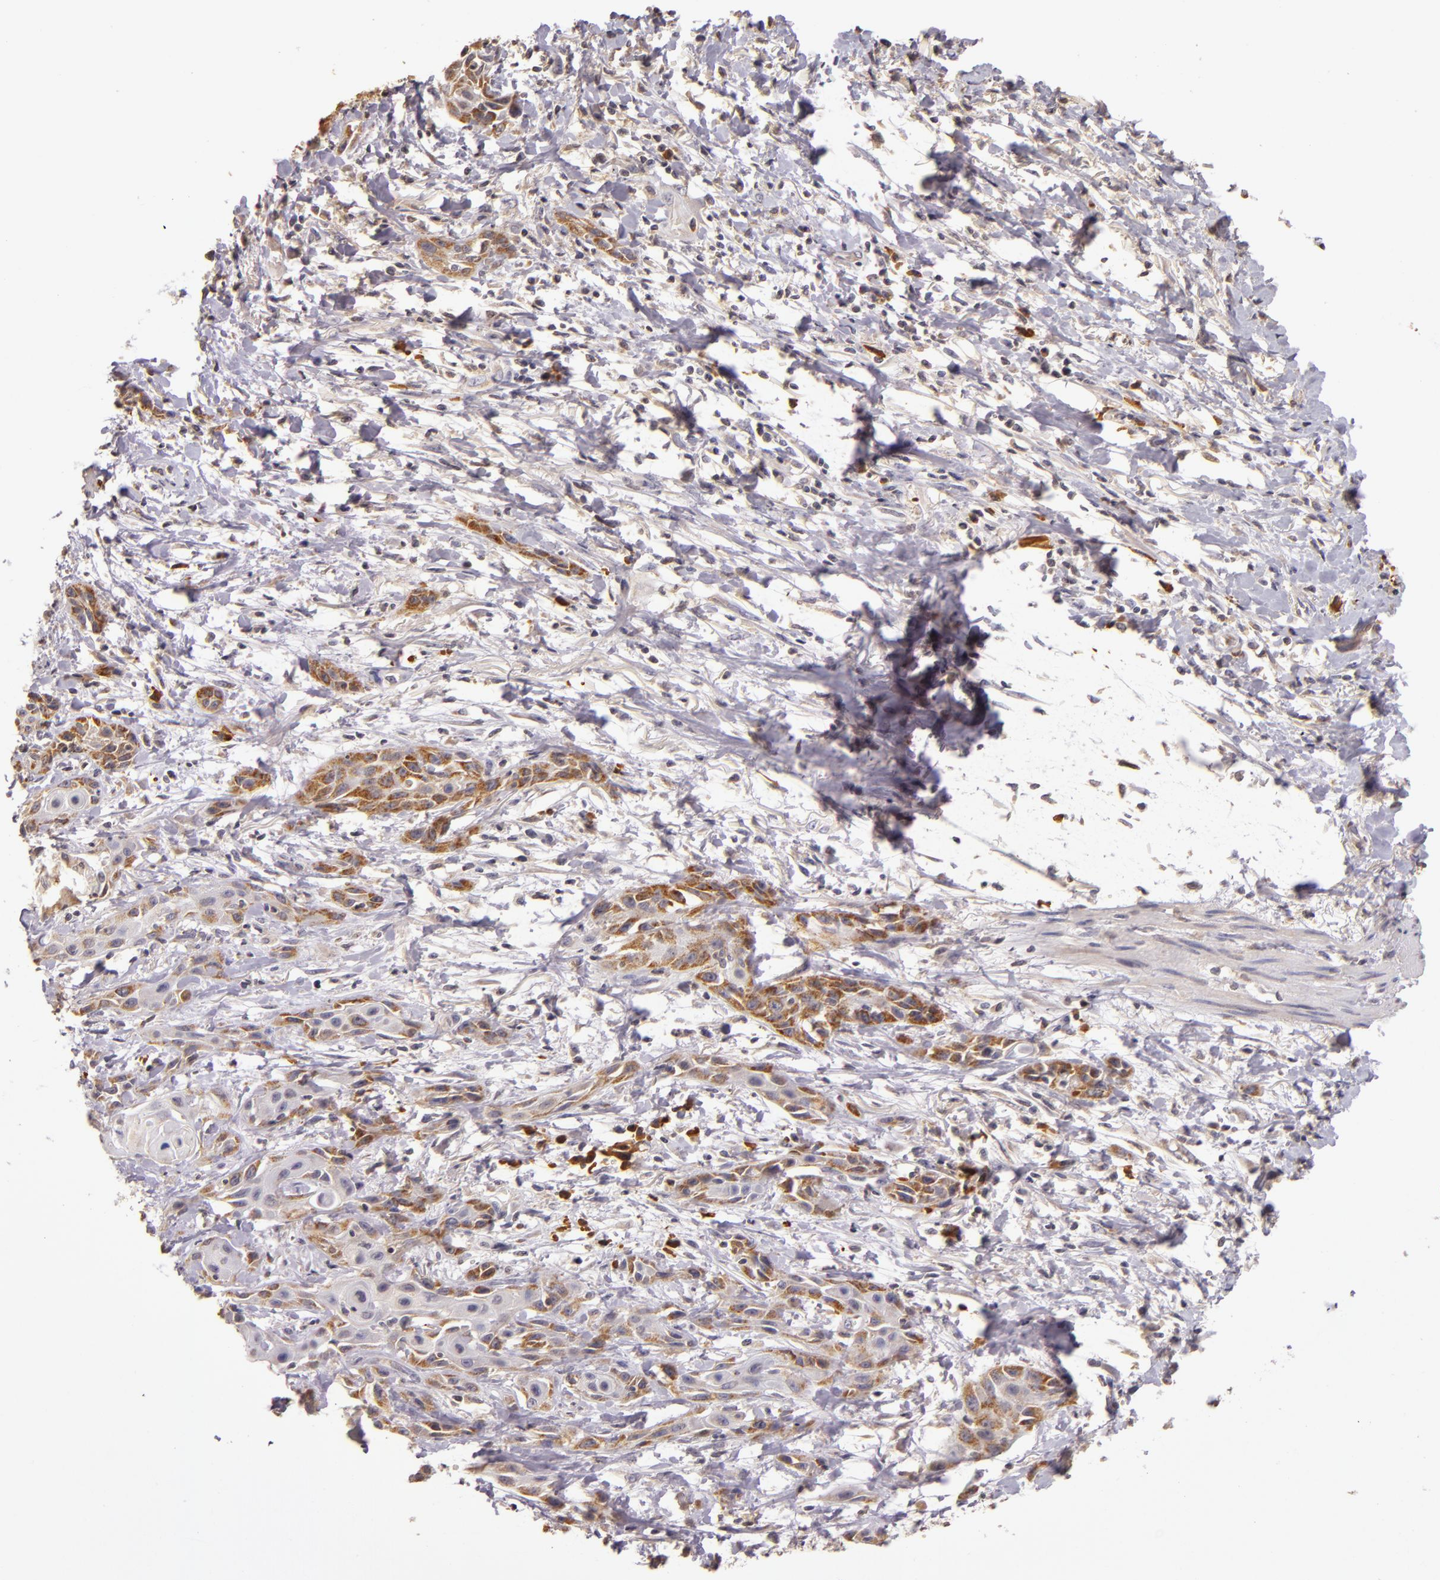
{"staining": {"intensity": "moderate", "quantity": ">75%", "location": "cytoplasmic/membranous"}, "tissue": "skin cancer", "cell_type": "Tumor cells", "image_type": "cancer", "snomed": [{"axis": "morphology", "description": "Squamous cell carcinoma, NOS"}, {"axis": "topography", "description": "Skin"}, {"axis": "topography", "description": "Anal"}], "caption": "This image demonstrates immunohistochemistry (IHC) staining of human skin cancer, with medium moderate cytoplasmic/membranous staining in approximately >75% of tumor cells.", "gene": "ABL1", "patient": {"sex": "male", "age": 64}}